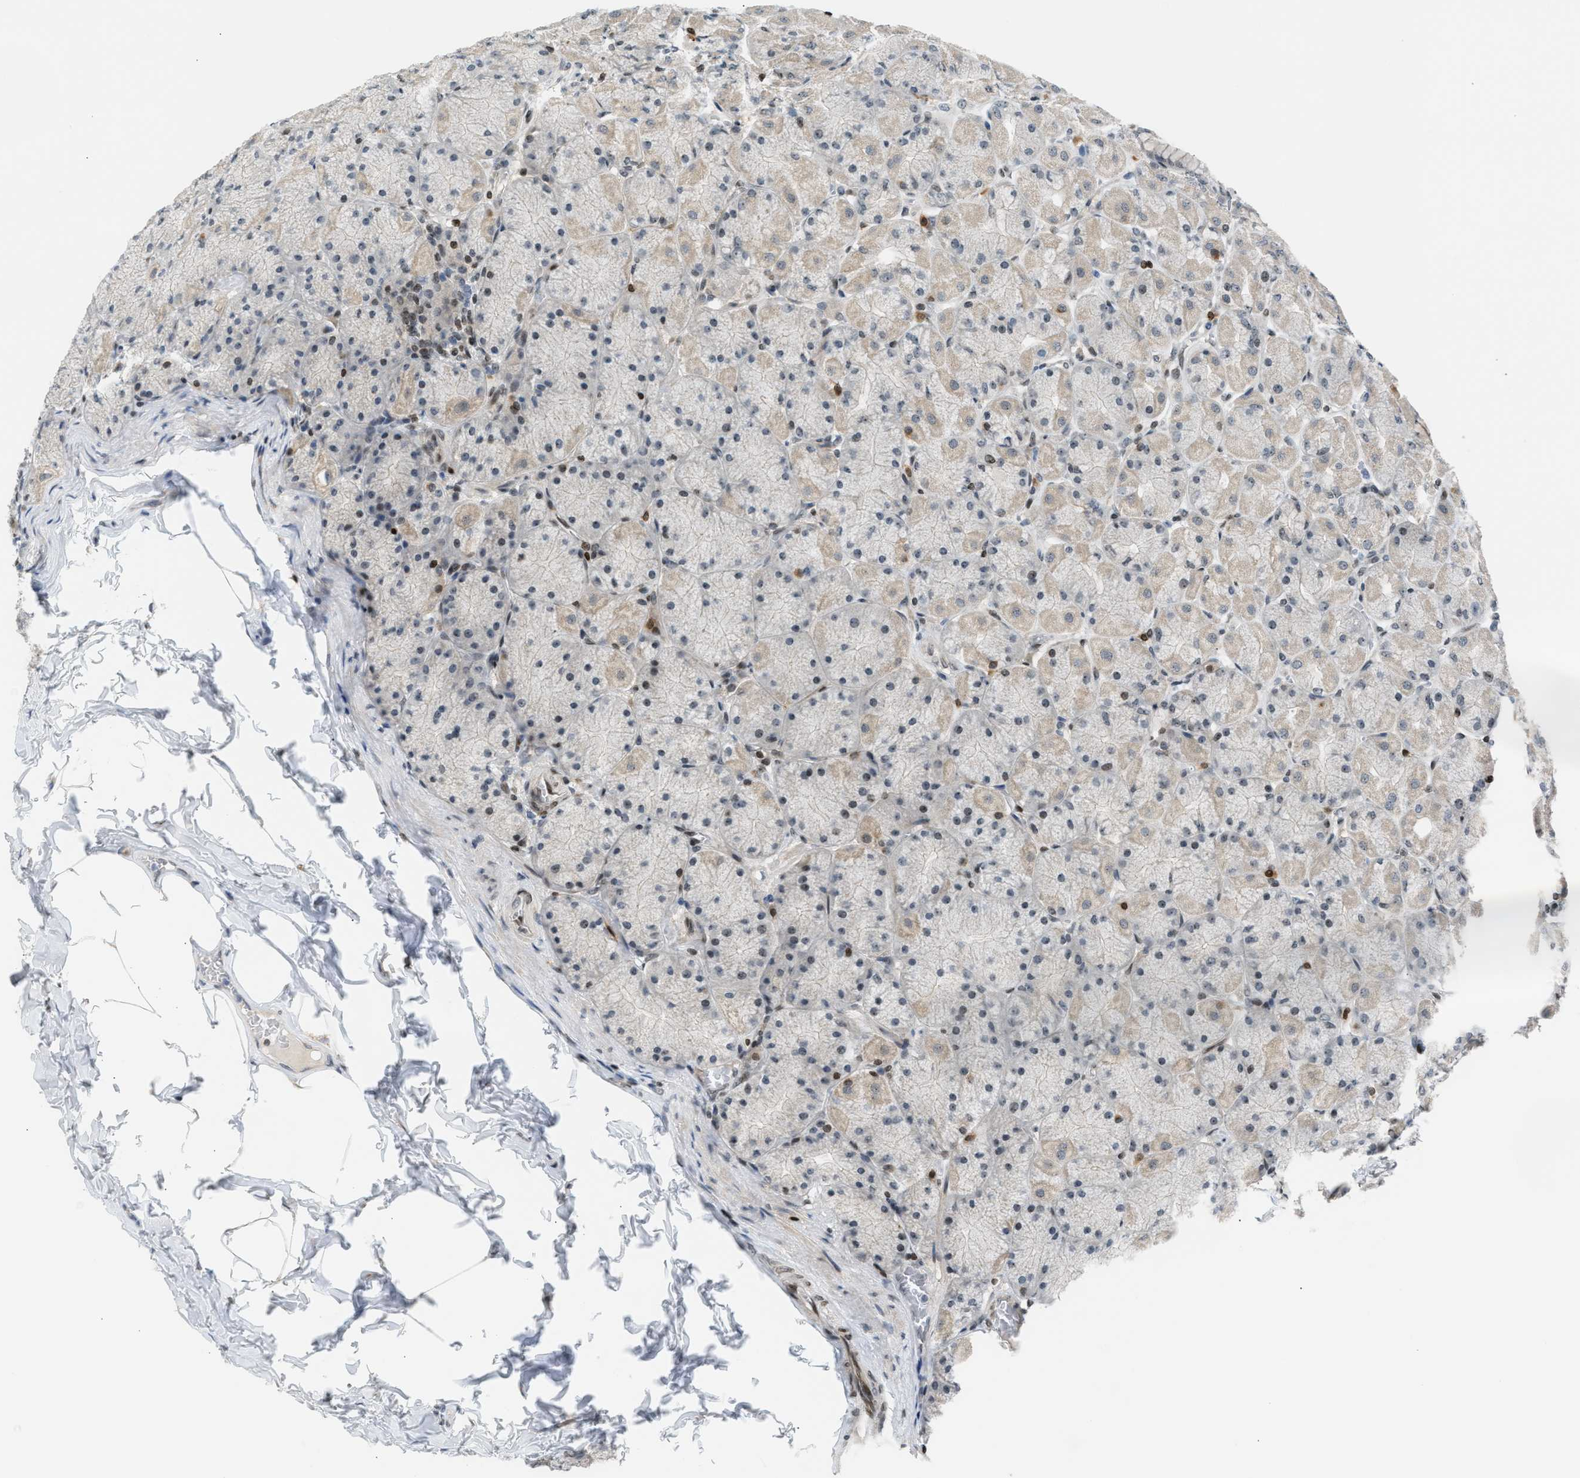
{"staining": {"intensity": "weak", "quantity": "<25%", "location": "nuclear"}, "tissue": "stomach", "cell_type": "Glandular cells", "image_type": "normal", "snomed": [{"axis": "morphology", "description": "Normal tissue, NOS"}, {"axis": "topography", "description": "Stomach, upper"}], "caption": "The photomicrograph exhibits no staining of glandular cells in unremarkable stomach.", "gene": "NPS", "patient": {"sex": "female", "age": 56}}